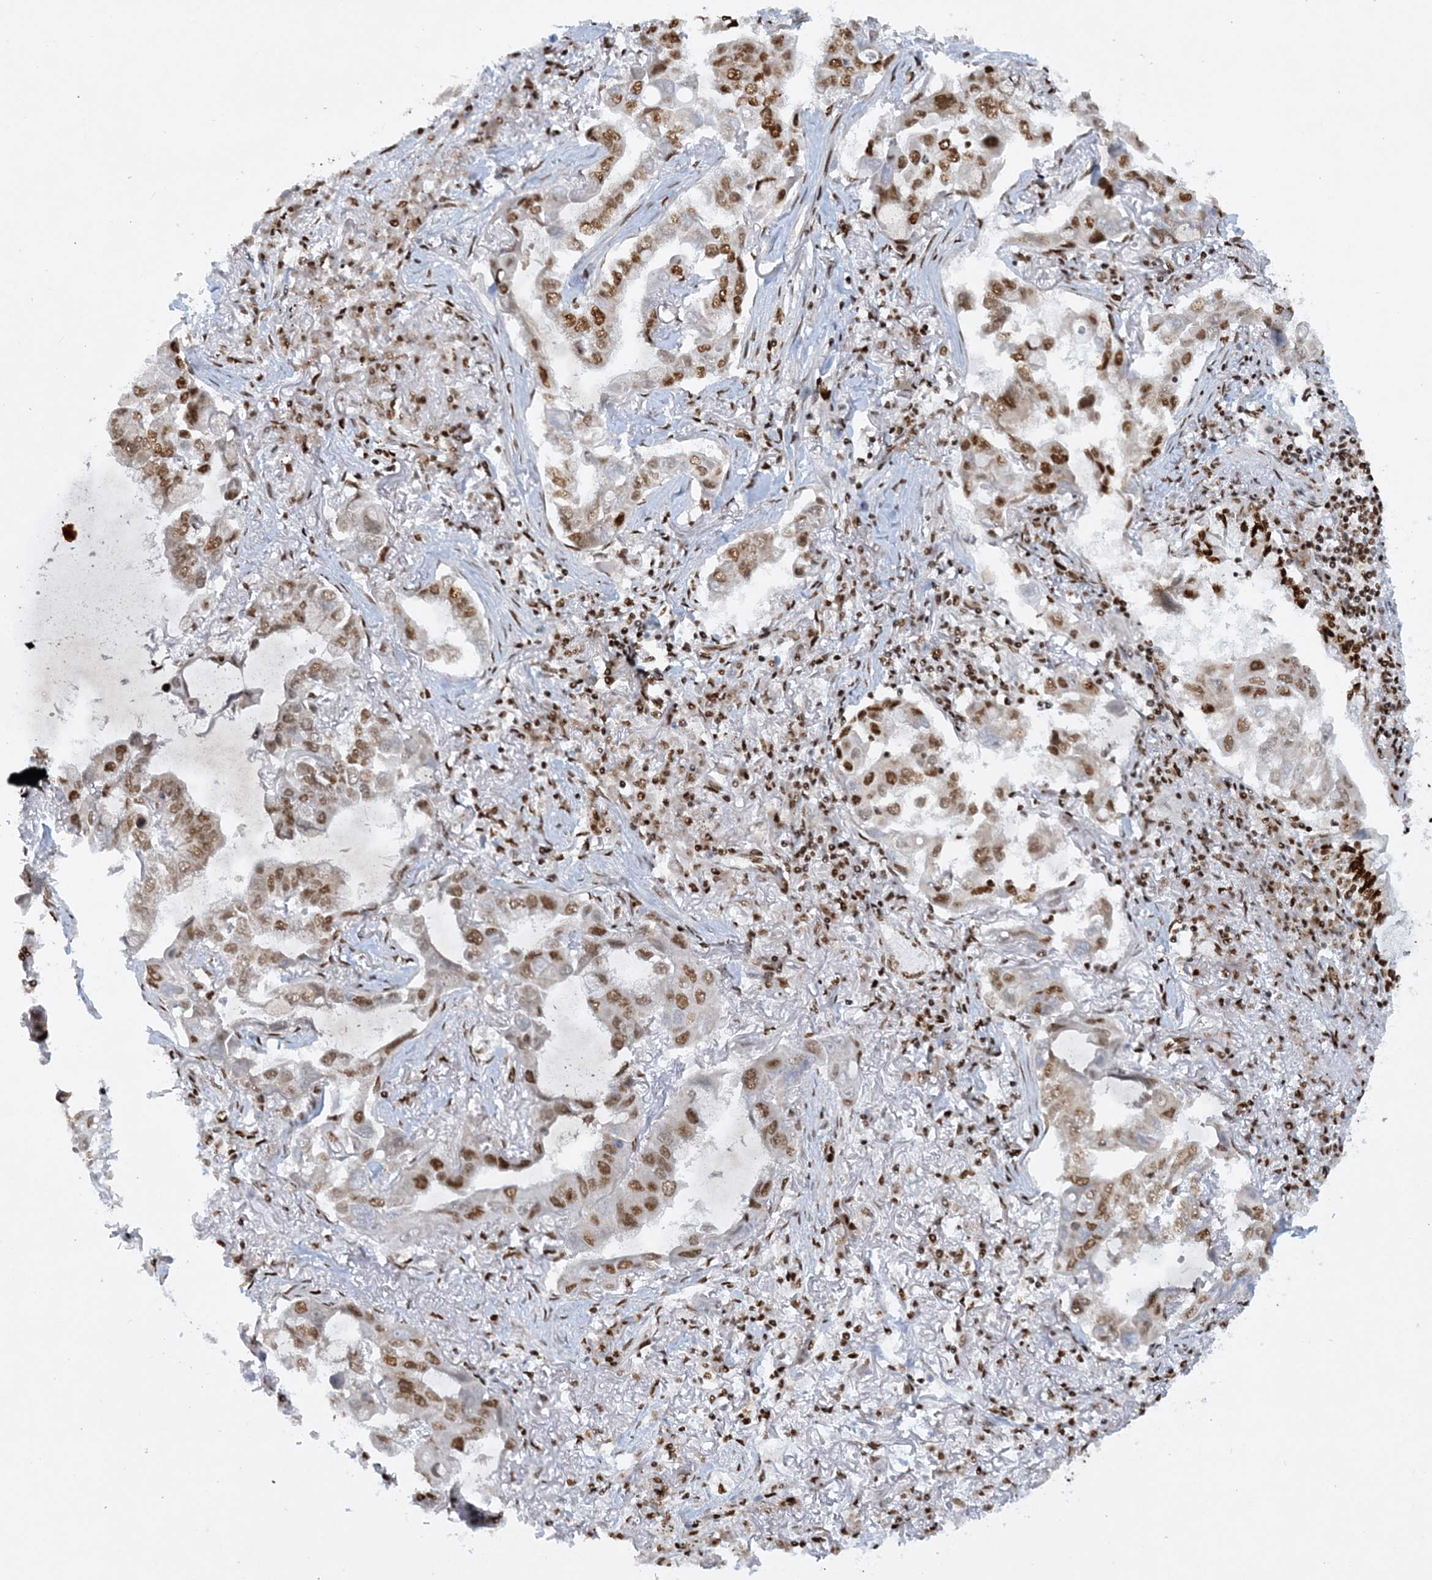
{"staining": {"intensity": "moderate", "quantity": ">75%", "location": "nuclear"}, "tissue": "lung cancer", "cell_type": "Tumor cells", "image_type": "cancer", "snomed": [{"axis": "morphology", "description": "Adenocarcinoma, NOS"}, {"axis": "topography", "description": "Lung"}], "caption": "Approximately >75% of tumor cells in human lung cancer reveal moderate nuclear protein expression as visualized by brown immunohistochemical staining.", "gene": "DELE1", "patient": {"sex": "male", "age": 64}}